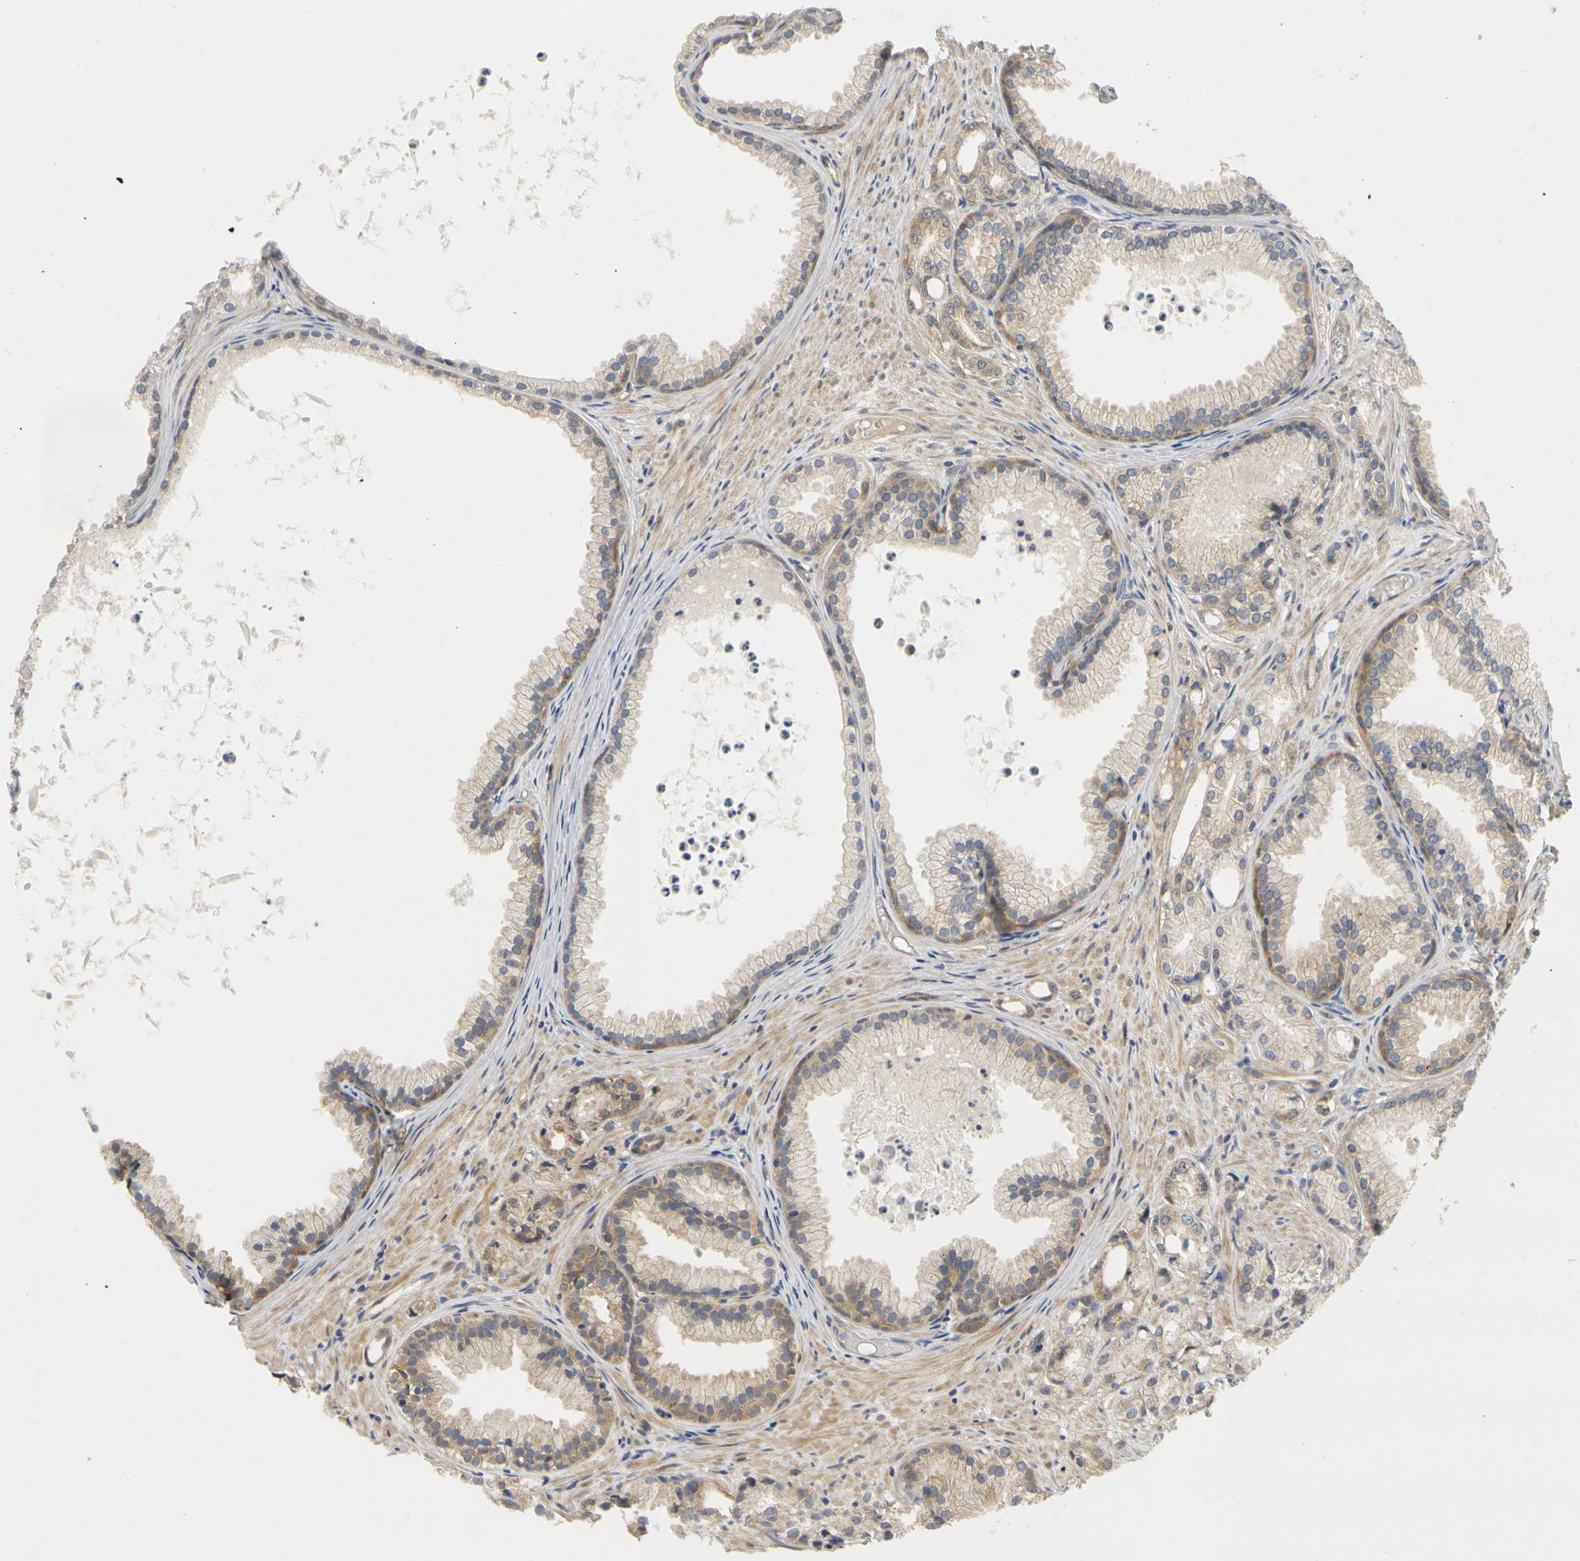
{"staining": {"intensity": "weak", "quantity": ">75%", "location": "cytoplasmic/membranous"}, "tissue": "prostate cancer", "cell_type": "Tumor cells", "image_type": "cancer", "snomed": [{"axis": "morphology", "description": "Adenocarcinoma, Low grade"}, {"axis": "topography", "description": "Prostate"}], "caption": "Immunohistochemistry (IHC) of adenocarcinoma (low-grade) (prostate) reveals low levels of weak cytoplasmic/membranous staining in approximately >75% of tumor cells. The staining is performed using DAB (3,3'-diaminobenzidine) brown chromogen to label protein expression. The nuclei are counter-stained blue using hematoxylin.", "gene": "TDRP", "patient": {"sex": "male", "age": 72}}